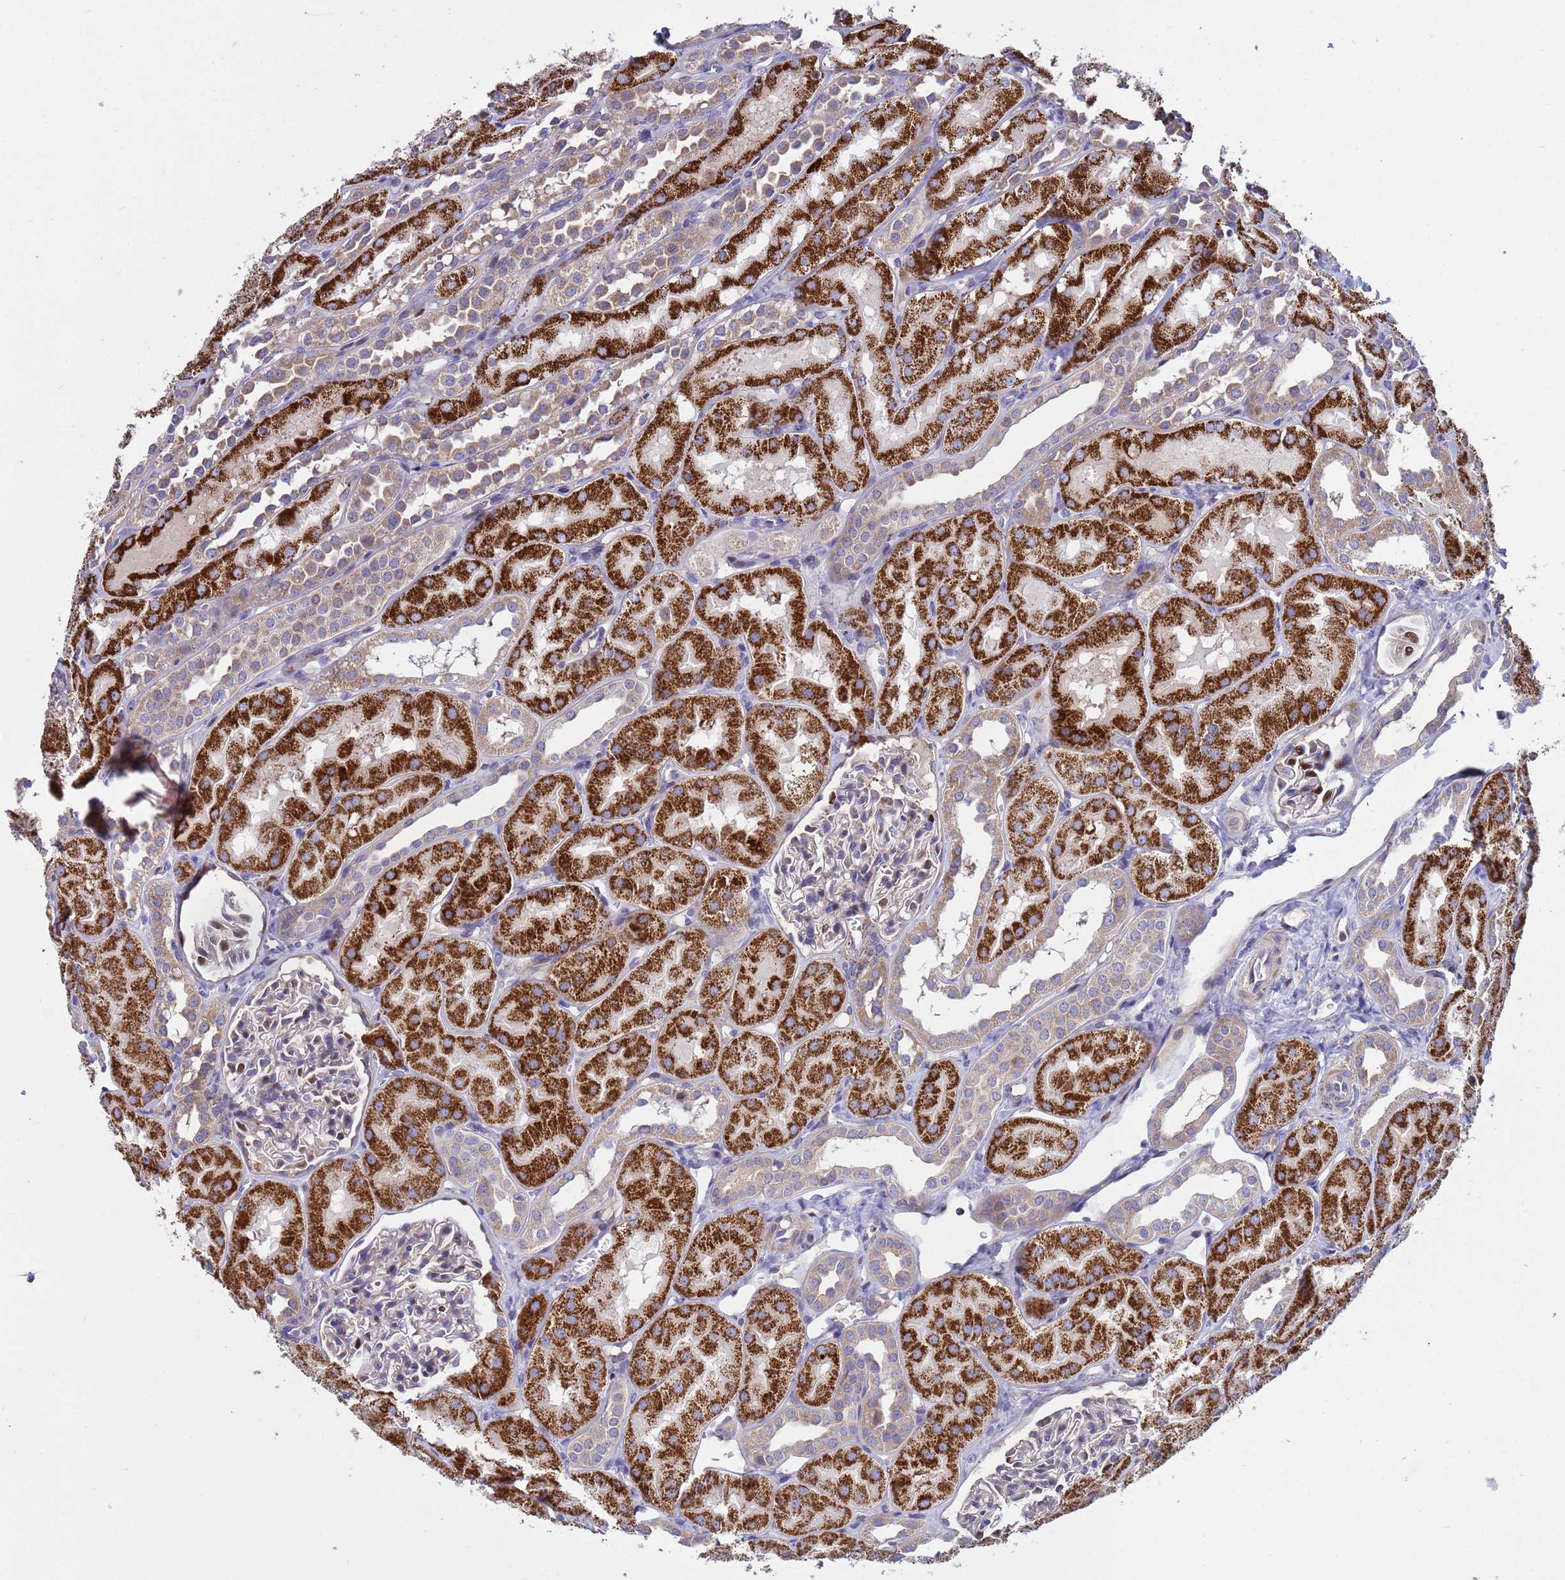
{"staining": {"intensity": "weak", "quantity": "25%-75%", "location": "cytoplasmic/membranous"}, "tissue": "kidney", "cell_type": "Cells in glomeruli", "image_type": "normal", "snomed": [{"axis": "morphology", "description": "Normal tissue, NOS"}, {"axis": "topography", "description": "Kidney"}, {"axis": "topography", "description": "Urinary bladder"}], "caption": "Protein staining demonstrates weak cytoplasmic/membranous staining in about 25%-75% of cells in glomeruli in normal kidney. (DAB = brown stain, brightfield microscopy at high magnification).", "gene": "TUBGCP3", "patient": {"sex": "male", "age": 16}}